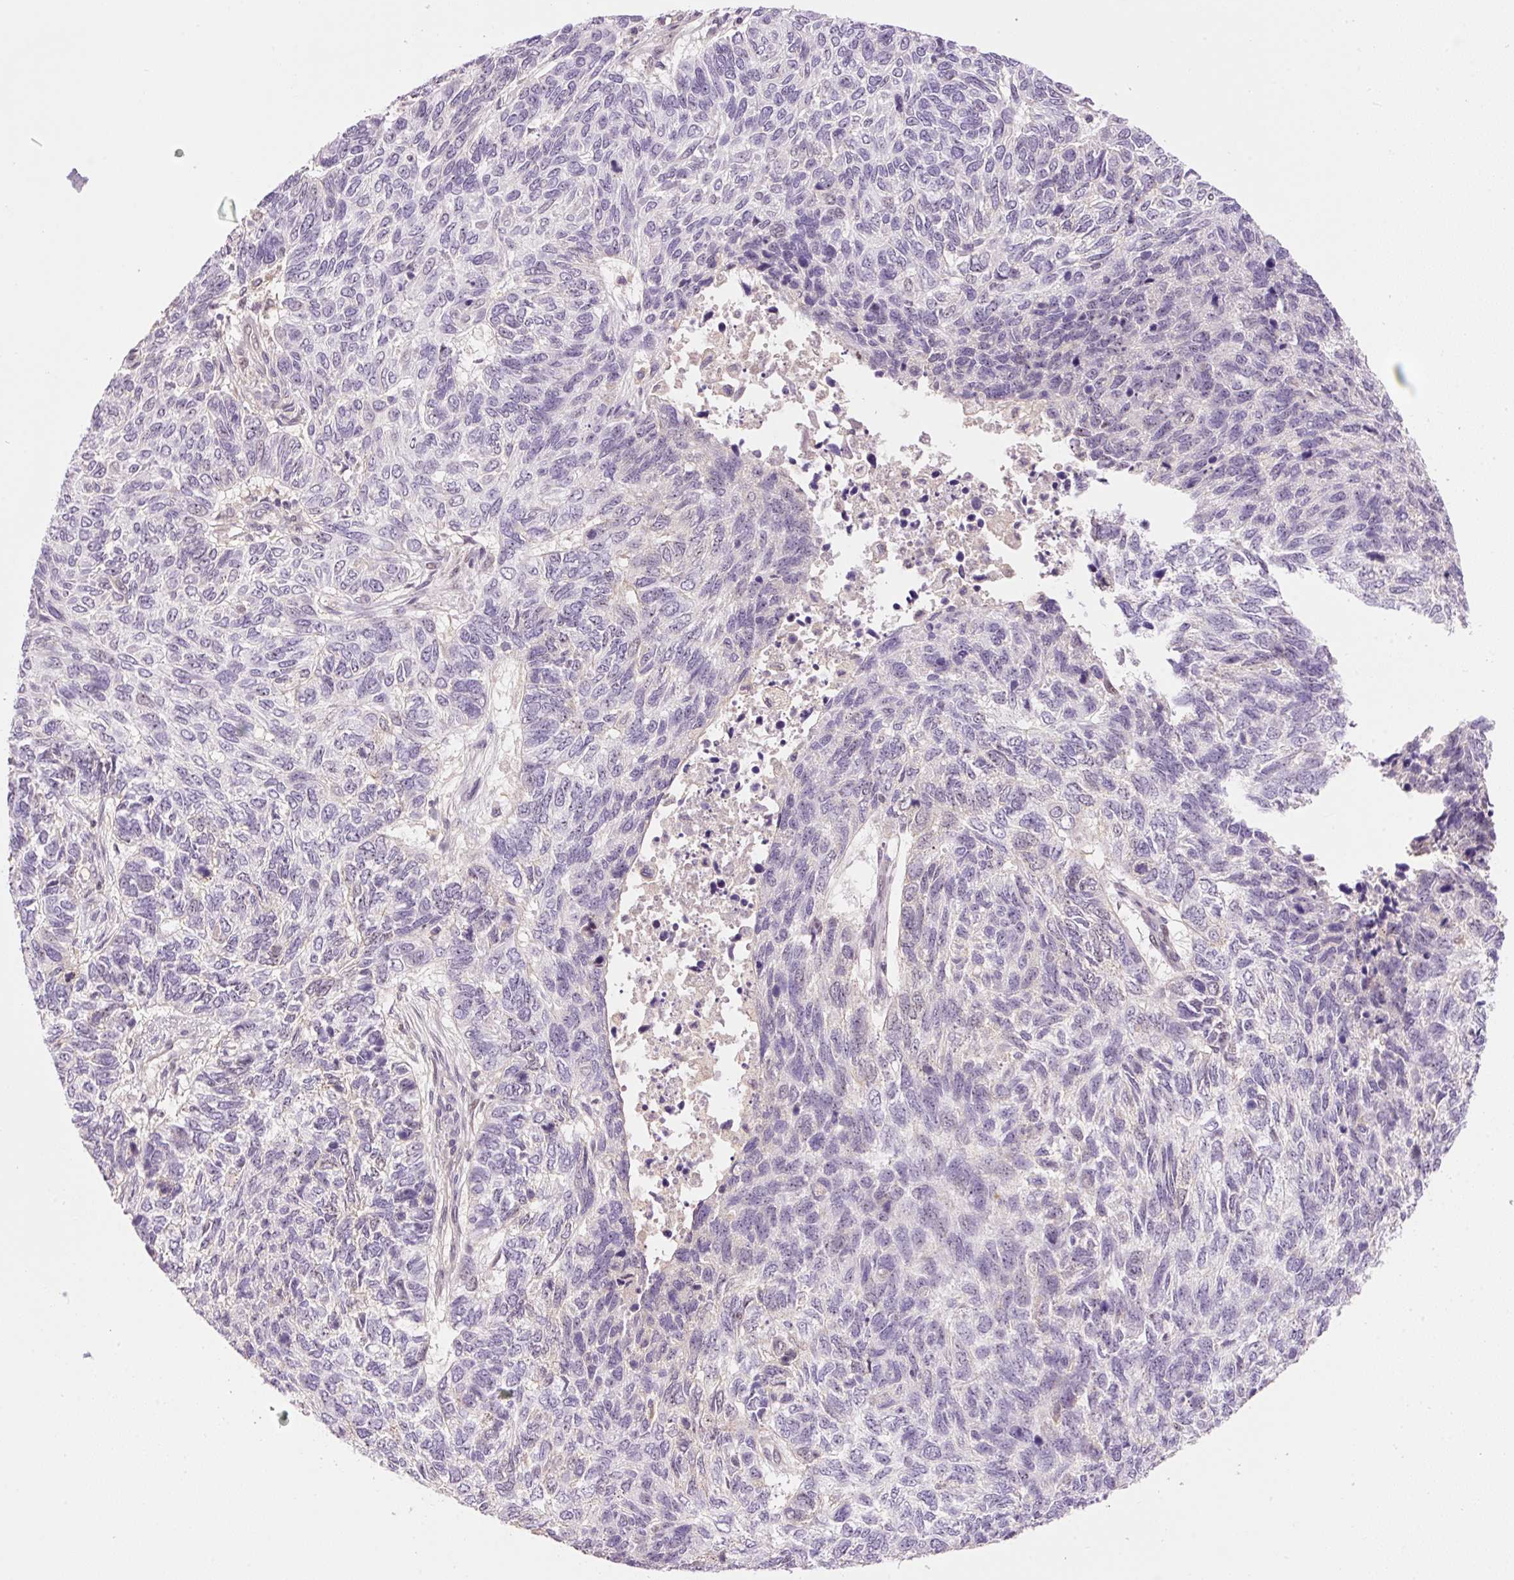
{"staining": {"intensity": "negative", "quantity": "none", "location": "none"}, "tissue": "skin cancer", "cell_type": "Tumor cells", "image_type": "cancer", "snomed": [{"axis": "morphology", "description": "Basal cell carcinoma"}, {"axis": "topography", "description": "Skin"}], "caption": "Tumor cells show no significant protein staining in basal cell carcinoma (skin). (DAB (3,3'-diaminobenzidine) IHC, high magnification).", "gene": "HNF1A", "patient": {"sex": "female", "age": 65}}